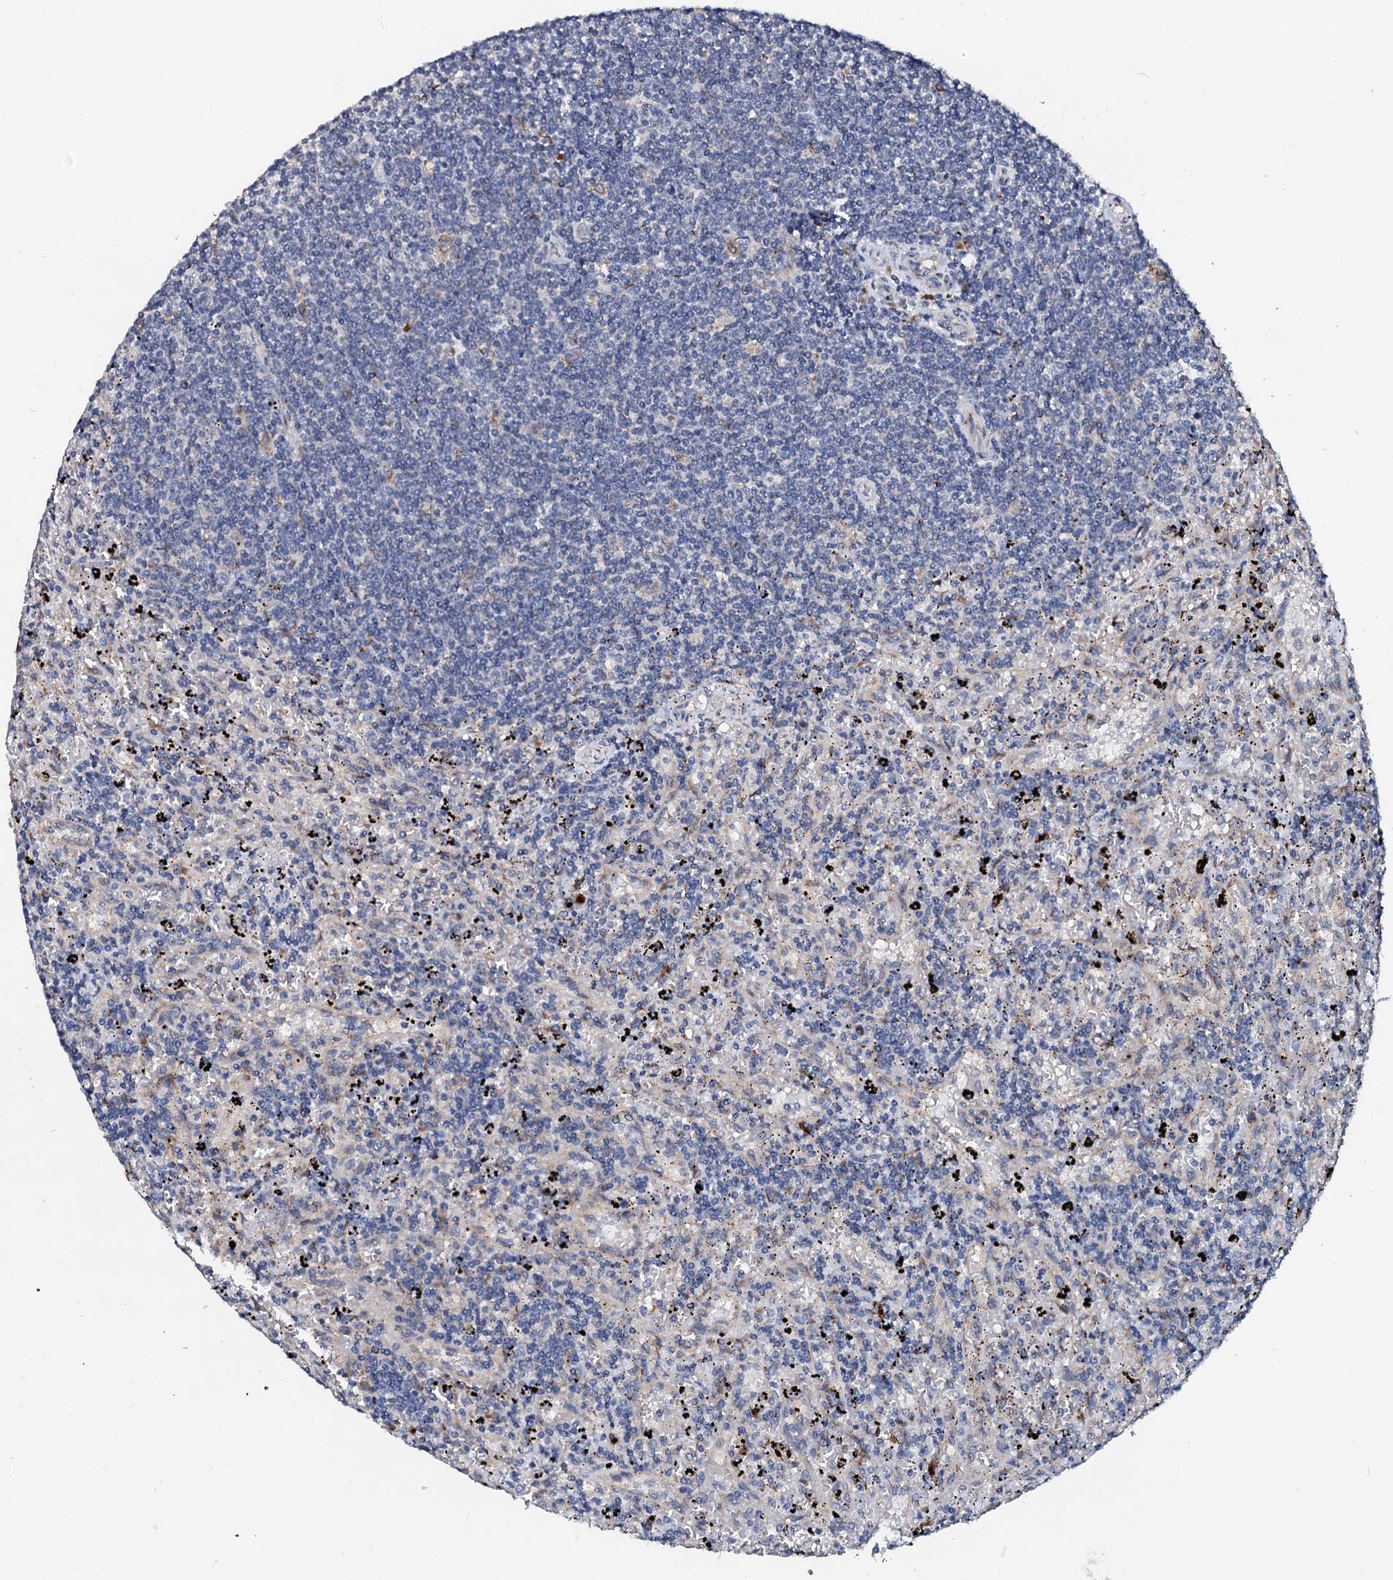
{"staining": {"intensity": "negative", "quantity": "none", "location": "none"}, "tissue": "lymphoma", "cell_type": "Tumor cells", "image_type": "cancer", "snomed": [{"axis": "morphology", "description": "Malignant lymphoma, non-Hodgkin's type, Low grade"}, {"axis": "topography", "description": "Spleen"}], "caption": "This is an immunohistochemistry image of human malignant lymphoma, non-Hodgkin's type (low-grade). There is no expression in tumor cells.", "gene": "LMAN1", "patient": {"sex": "male", "age": 76}}